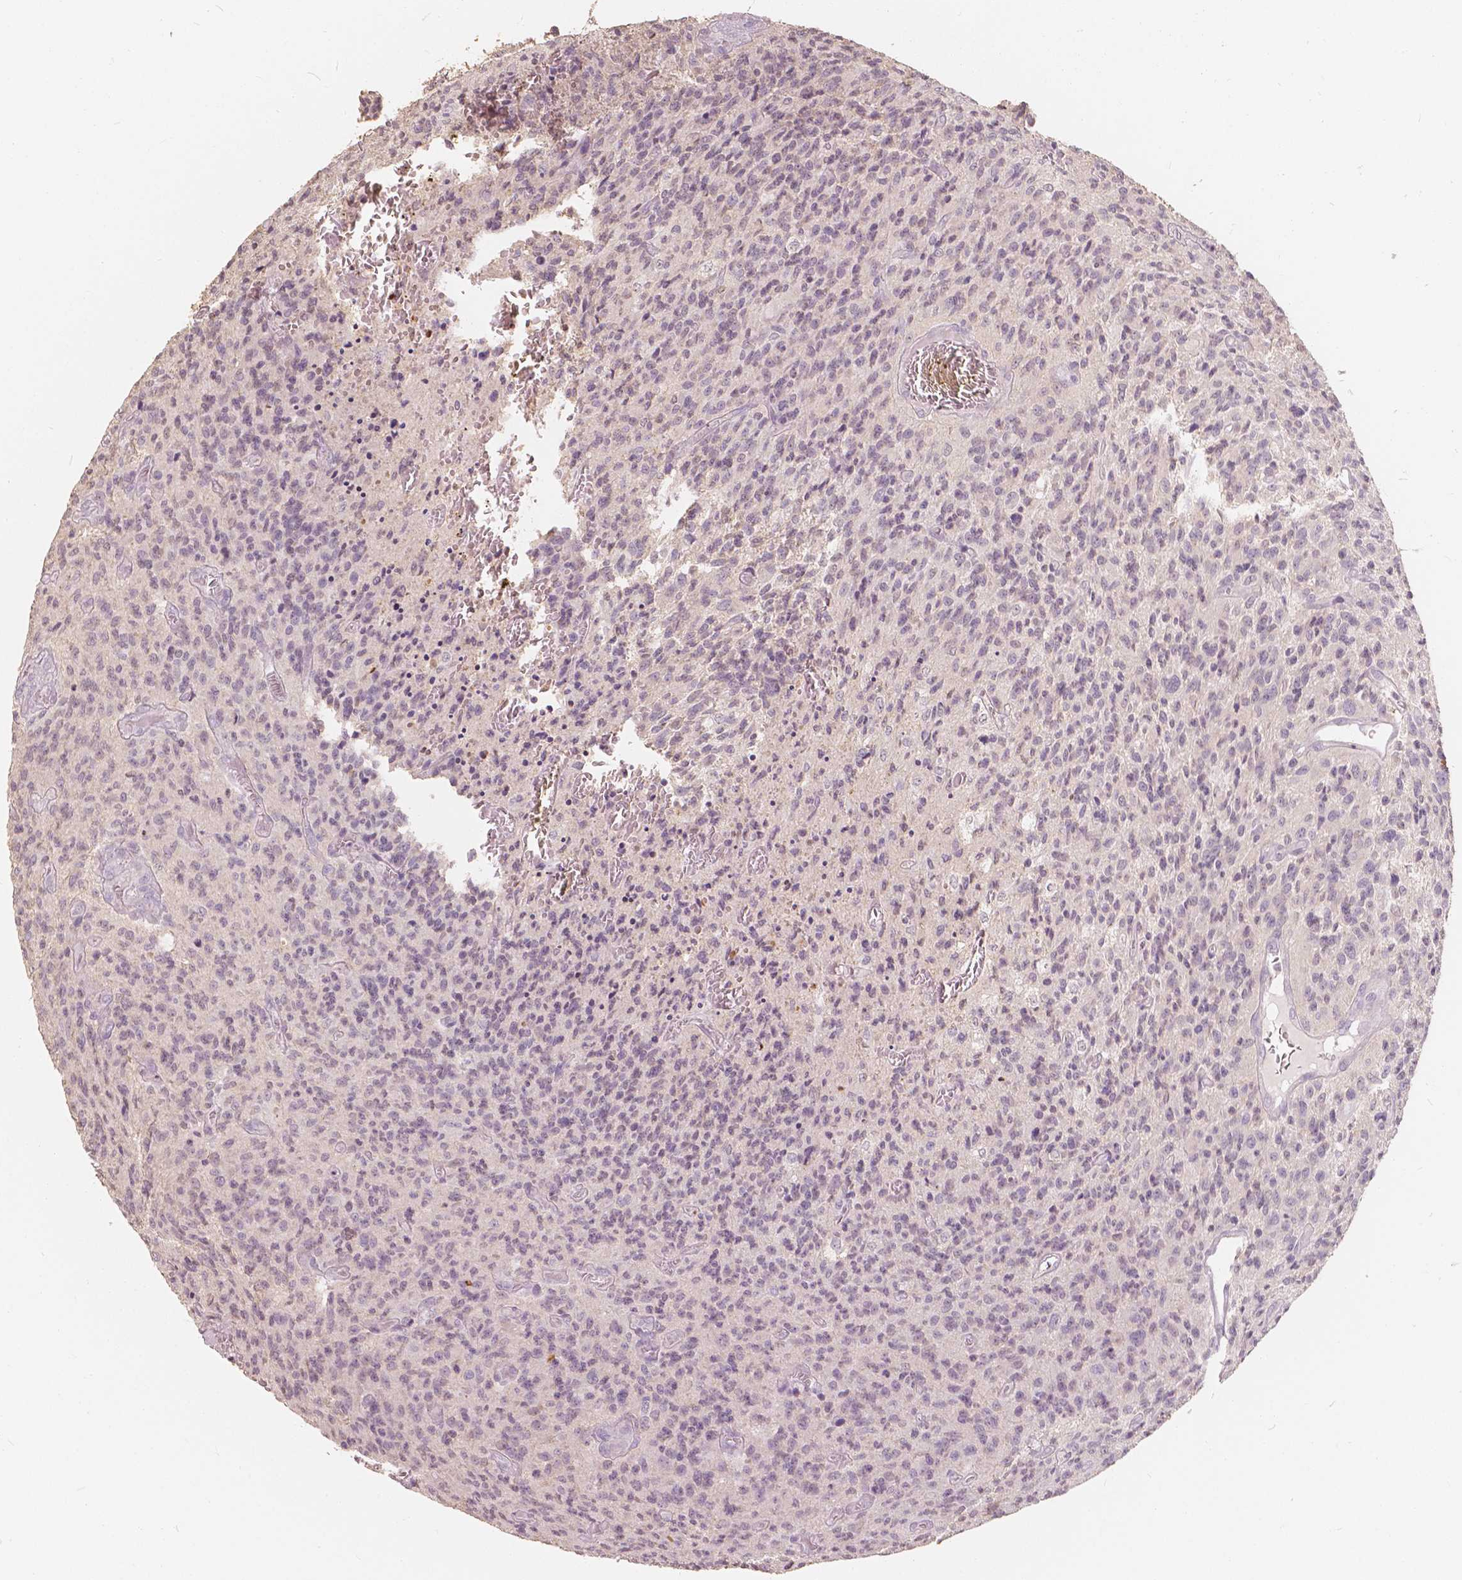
{"staining": {"intensity": "negative", "quantity": "none", "location": "none"}, "tissue": "glioma", "cell_type": "Tumor cells", "image_type": "cancer", "snomed": [{"axis": "morphology", "description": "Glioma, malignant, High grade"}, {"axis": "topography", "description": "Brain"}], "caption": "High-grade glioma (malignant) stained for a protein using immunohistochemistry (IHC) exhibits no positivity tumor cells.", "gene": "SAT2", "patient": {"sex": "male", "age": 76}}